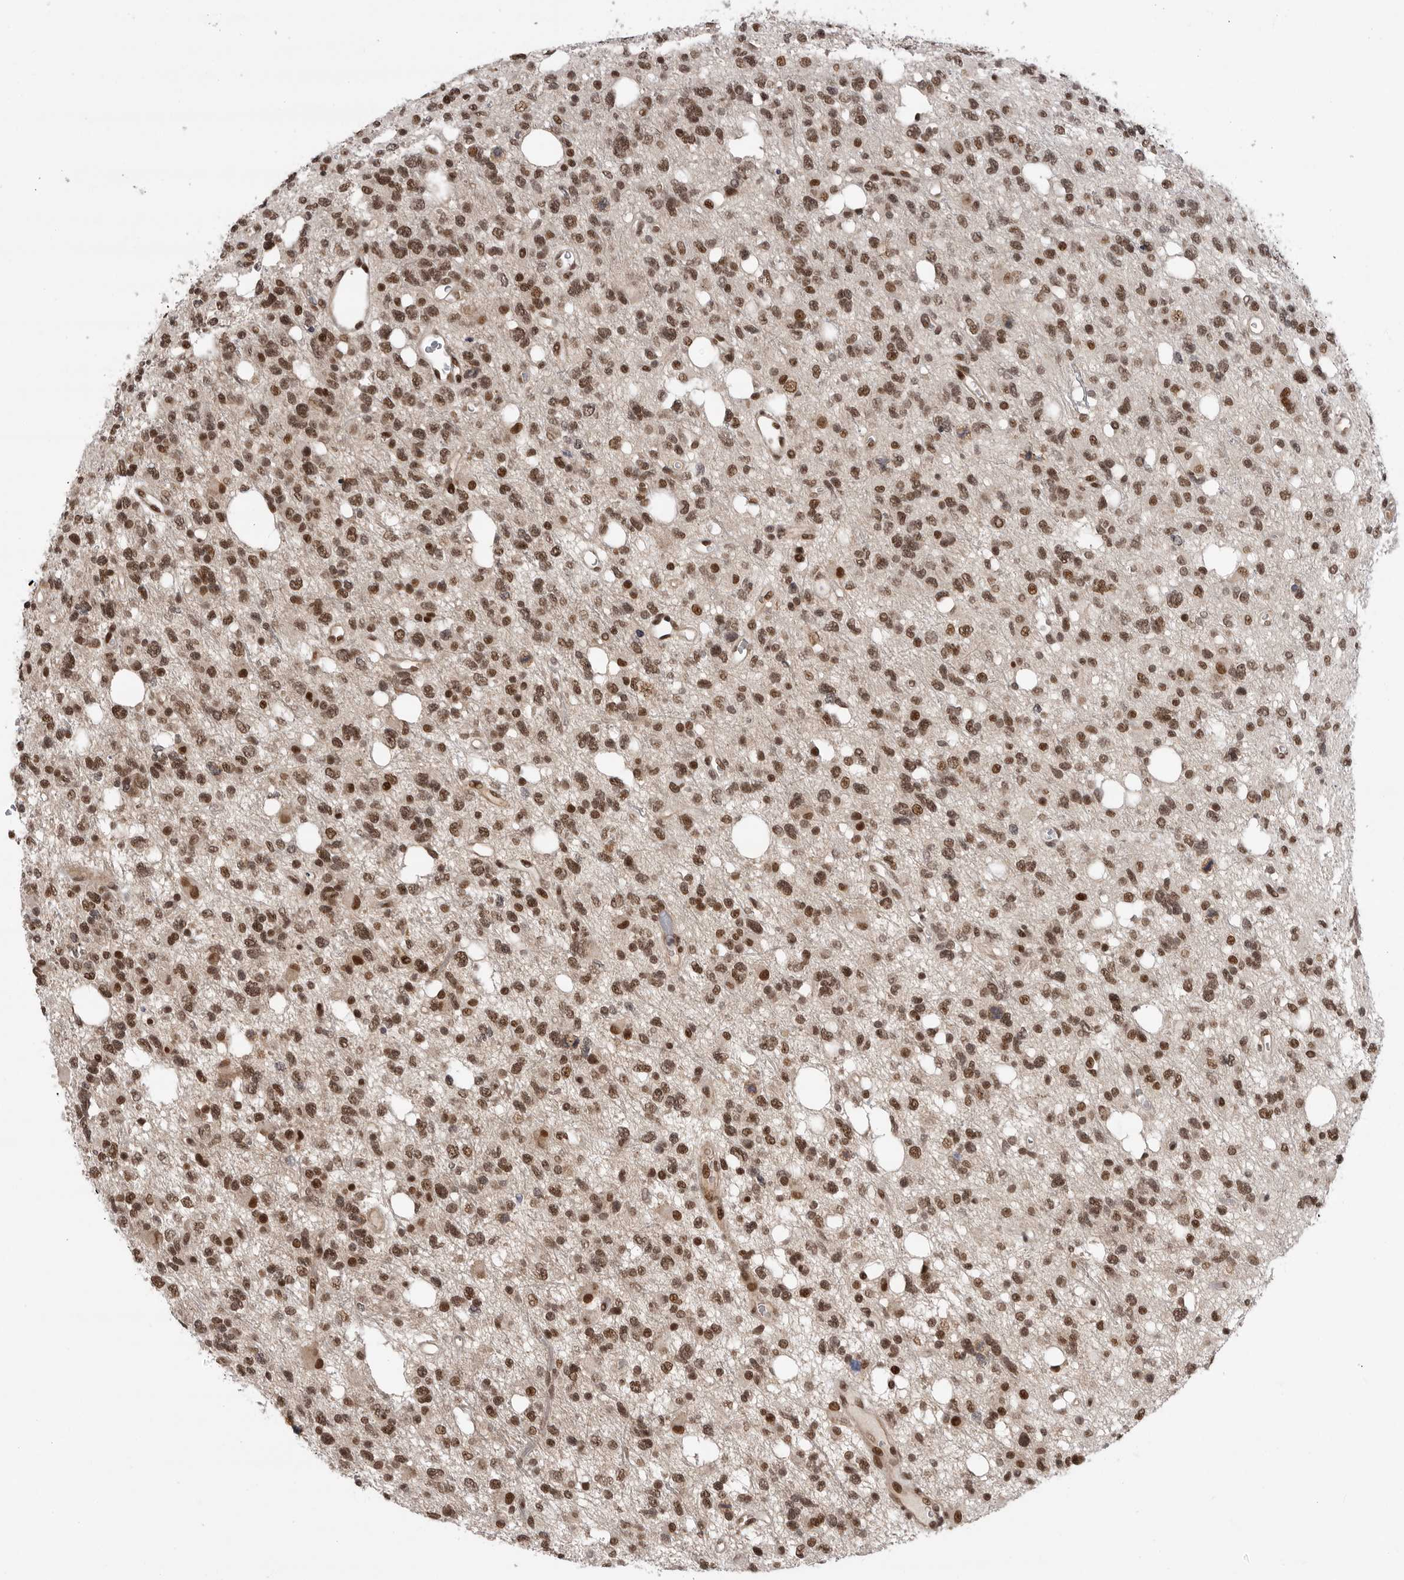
{"staining": {"intensity": "strong", "quantity": ">75%", "location": "nuclear"}, "tissue": "glioma", "cell_type": "Tumor cells", "image_type": "cancer", "snomed": [{"axis": "morphology", "description": "Glioma, malignant, High grade"}, {"axis": "topography", "description": "Brain"}], "caption": "Glioma stained with immunohistochemistry (IHC) exhibits strong nuclear expression in about >75% of tumor cells.", "gene": "ZNF830", "patient": {"sex": "female", "age": 62}}